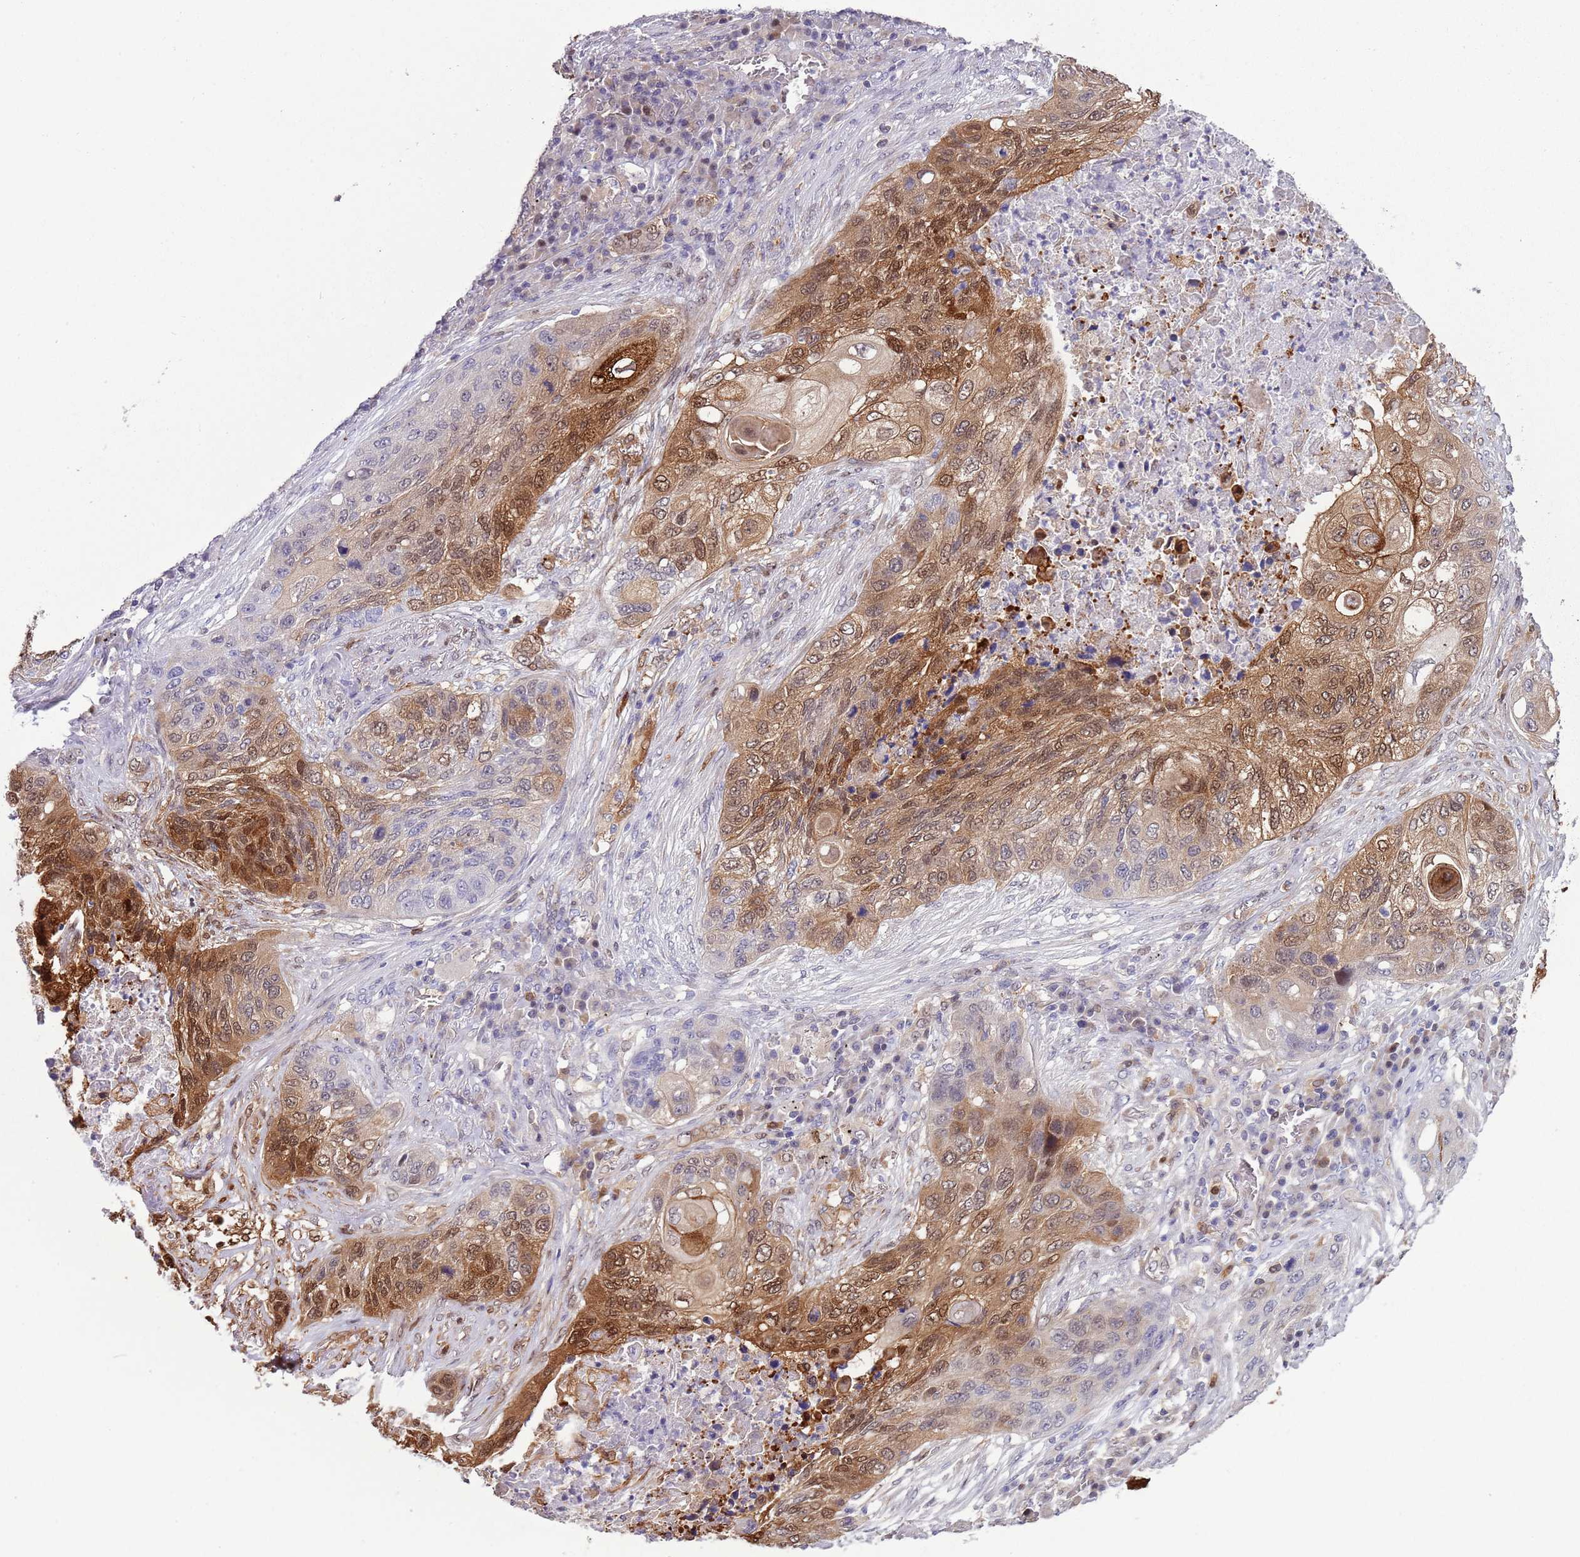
{"staining": {"intensity": "moderate", "quantity": "25%-75%", "location": "cytoplasmic/membranous"}, "tissue": "lung cancer", "cell_type": "Tumor cells", "image_type": "cancer", "snomed": [{"axis": "morphology", "description": "Squamous cell carcinoma, NOS"}, {"axis": "topography", "description": "Lung"}], "caption": "Immunohistochemical staining of lung cancer demonstrates medium levels of moderate cytoplasmic/membranous positivity in about 25%-75% of tumor cells. Ihc stains the protein of interest in brown and the nuclei are stained blue.", "gene": "NBPF6", "patient": {"sex": "female", "age": 63}}